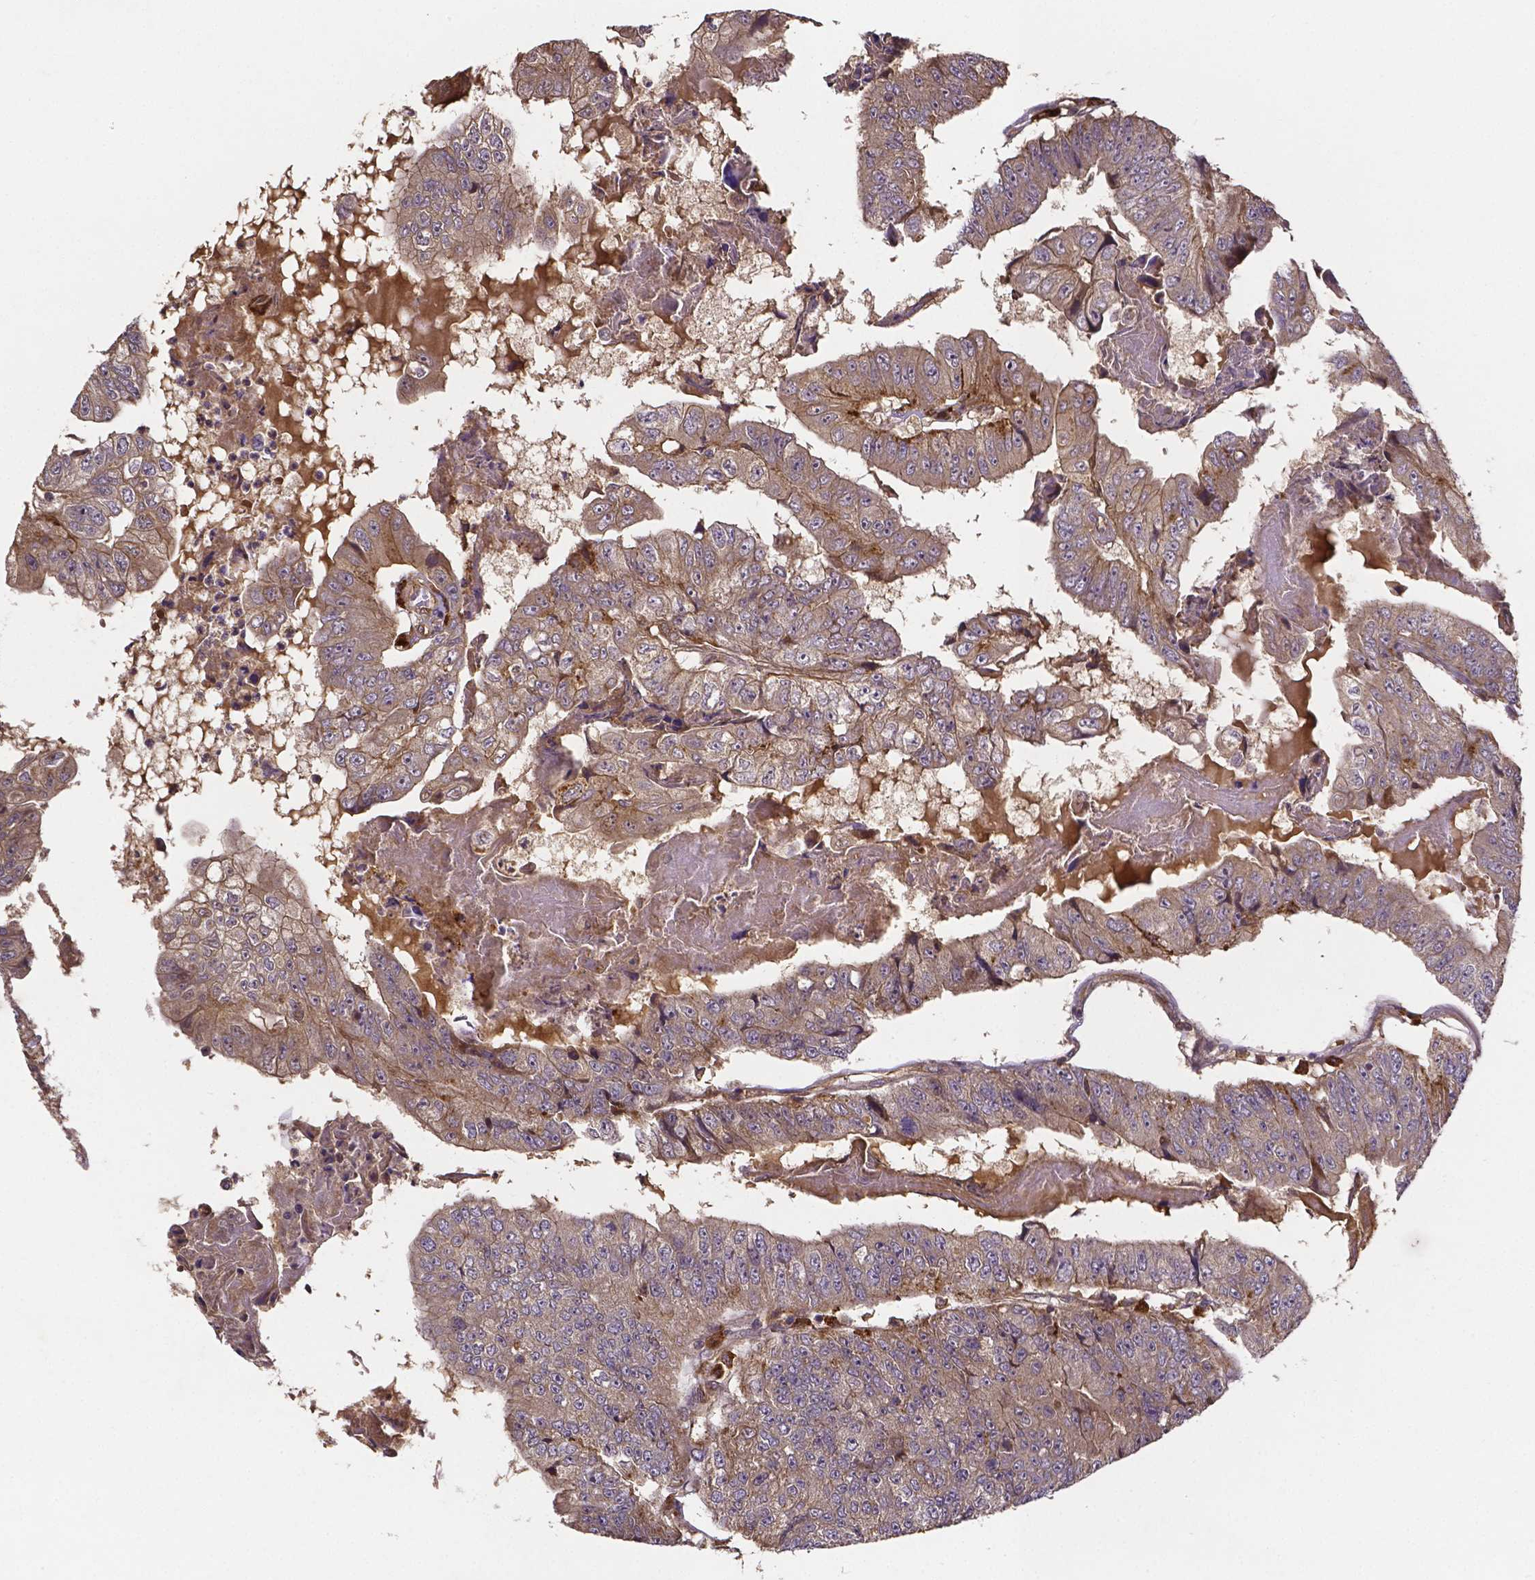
{"staining": {"intensity": "weak", "quantity": ">75%", "location": "cytoplasmic/membranous"}, "tissue": "colorectal cancer", "cell_type": "Tumor cells", "image_type": "cancer", "snomed": [{"axis": "morphology", "description": "Adenocarcinoma, NOS"}, {"axis": "topography", "description": "Colon"}], "caption": "A brown stain shows weak cytoplasmic/membranous staining of a protein in human colorectal cancer (adenocarcinoma) tumor cells.", "gene": "RNF123", "patient": {"sex": "female", "age": 67}}